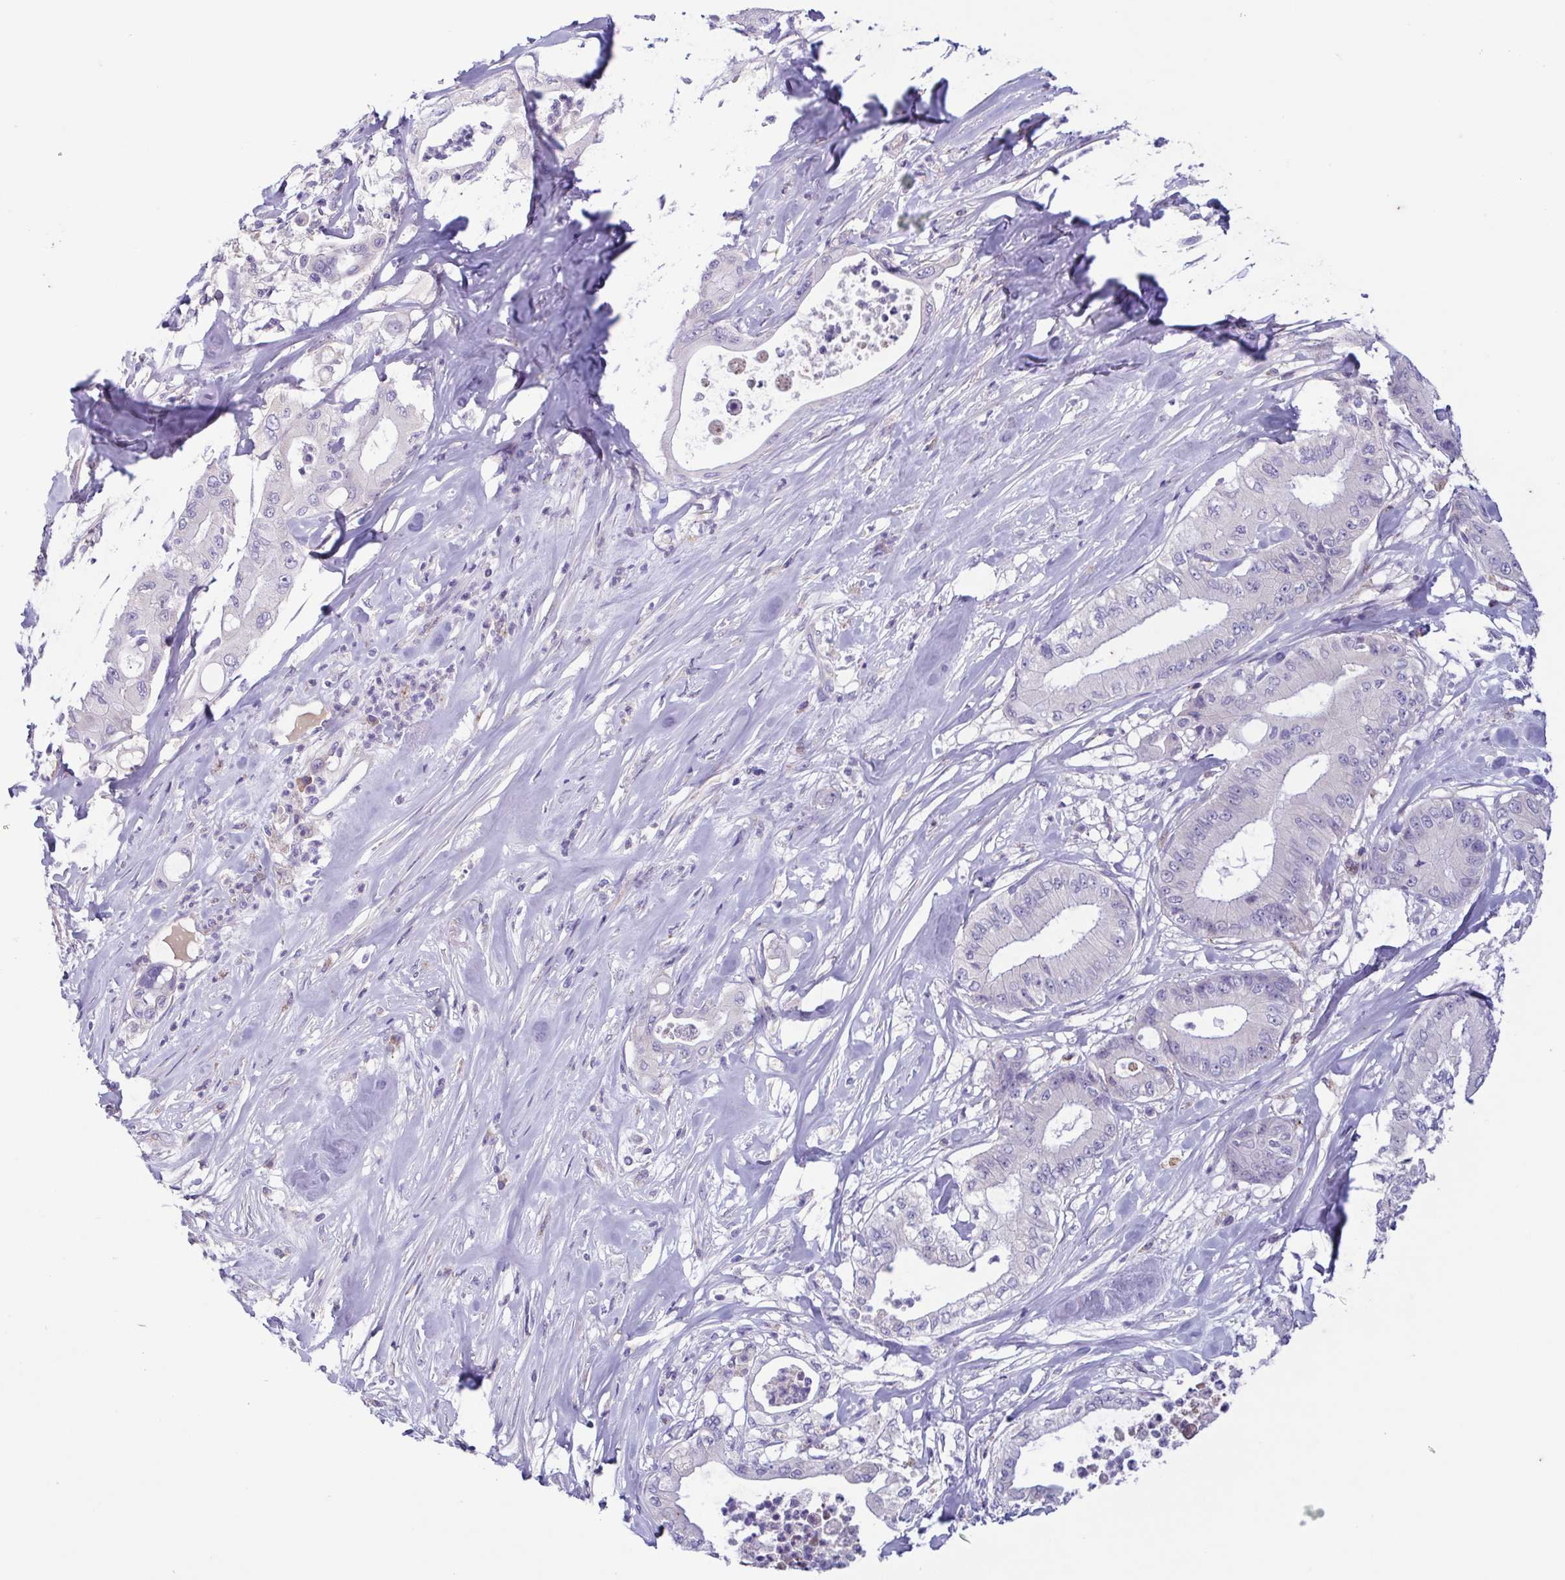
{"staining": {"intensity": "negative", "quantity": "none", "location": "none"}, "tissue": "pancreatic cancer", "cell_type": "Tumor cells", "image_type": "cancer", "snomed": [{"axis": "morphology", "description": "Adenocarcinoma, NOS"}, {"axis": "topography", "description": "Pancreas"}], "caption": "Tumor cells are negative for brown protein staining in pancreatic adenocarcinoma.", "gene": "F13B", "patient": {"sex": "male", "age": 71}}